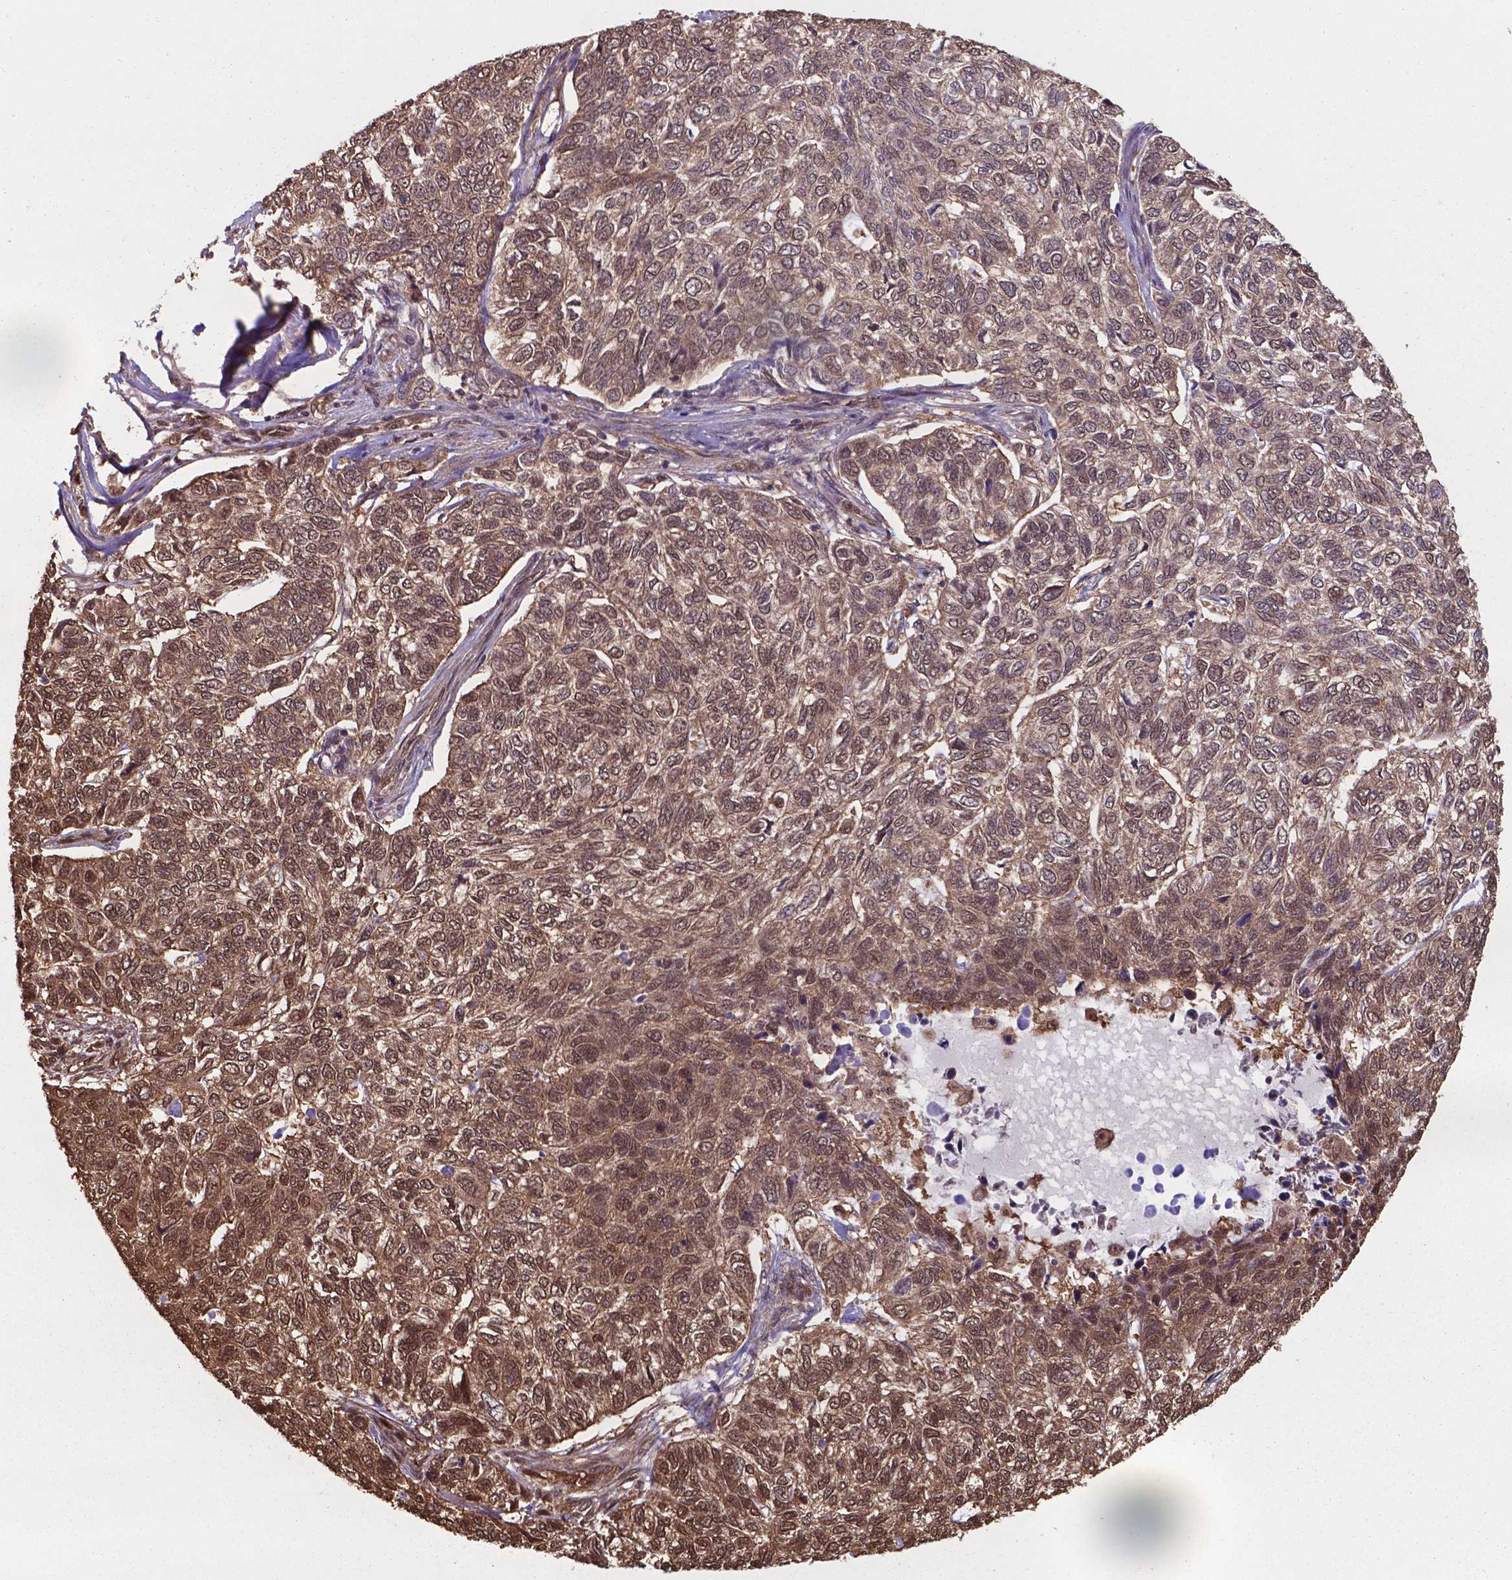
{"staining": {"intensity": "moderate", "quantity": ">75%", "location": "cytoplasmic/membranous,nuclear"}, "tissue": "skin cancer", "cell_type": "Tumor cells", "image_type": "cancer", "snomed": [{"axis": "morphology", "description": "Basal cell carcinoma"}, {"axis": "topography", "description": "Skin"}], "caption": "Human basal cell carcinoma (skin) stained with a protein marker exhibits moderate staining in tumor cells.", "gene": "CHP2", "patient": {"sex": "female", "age": 65}}